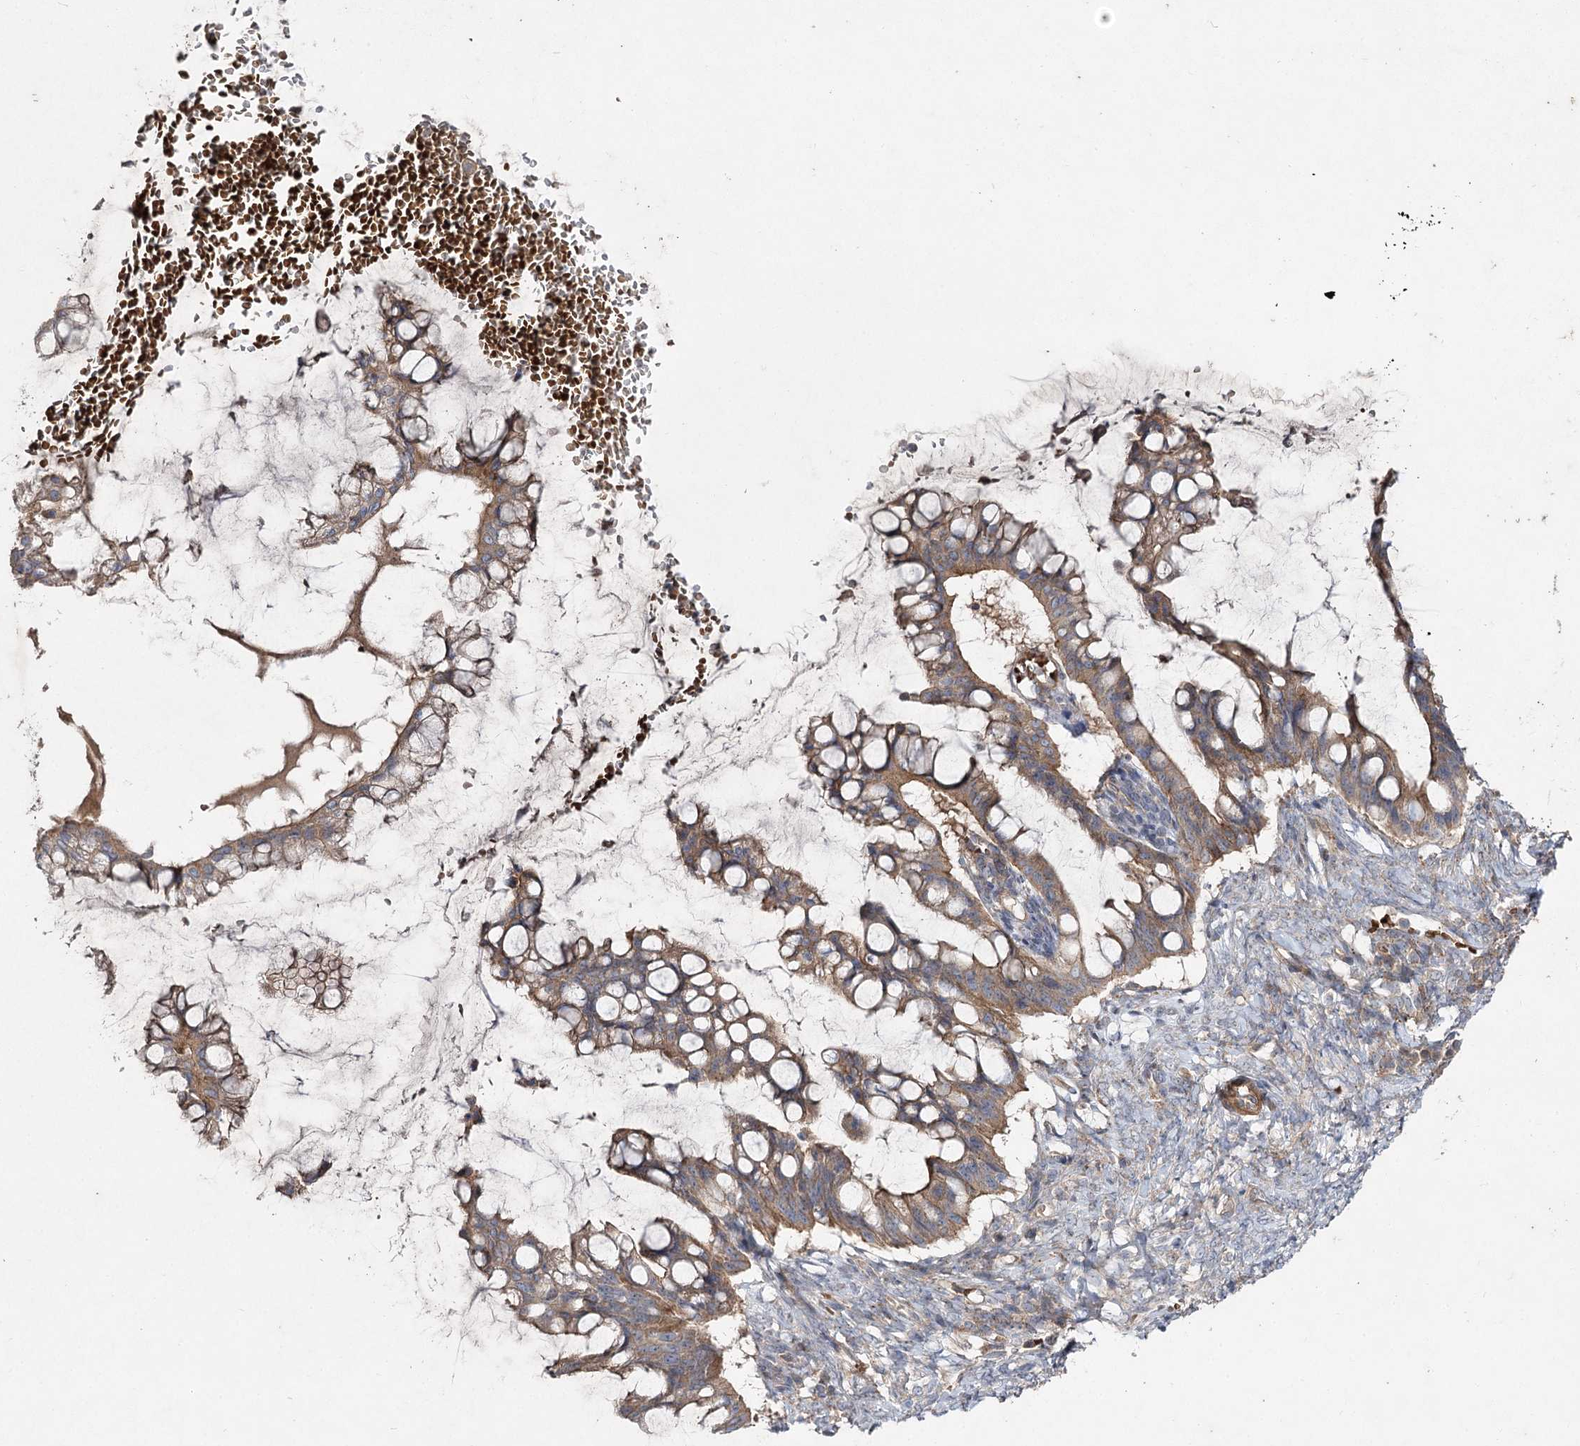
{"staining": {"intensity": "moderate", "quantity": ">75%", "location": "cytoplasmic/membranous"}, "tissue": "ovarian cancer", "cell_type": "Tumor cells", "image_type": "cancer", "snomed": [{"axis": "morphology", "description": "Cystadenocarcinoma, mucinous, NOS"}, {"axis": "topography", "description": "Ovary"}], "caption": "A high-resolution micrograph shows immunohistochemistry staining of ovarian mucinous cystadenocarcinoma, which displays moderate cytoplasmic/membranous expression in approximately >75% of tumor cells.", "gene": "KIAA0825", "patient": {"sex": "female", "age": 73}}